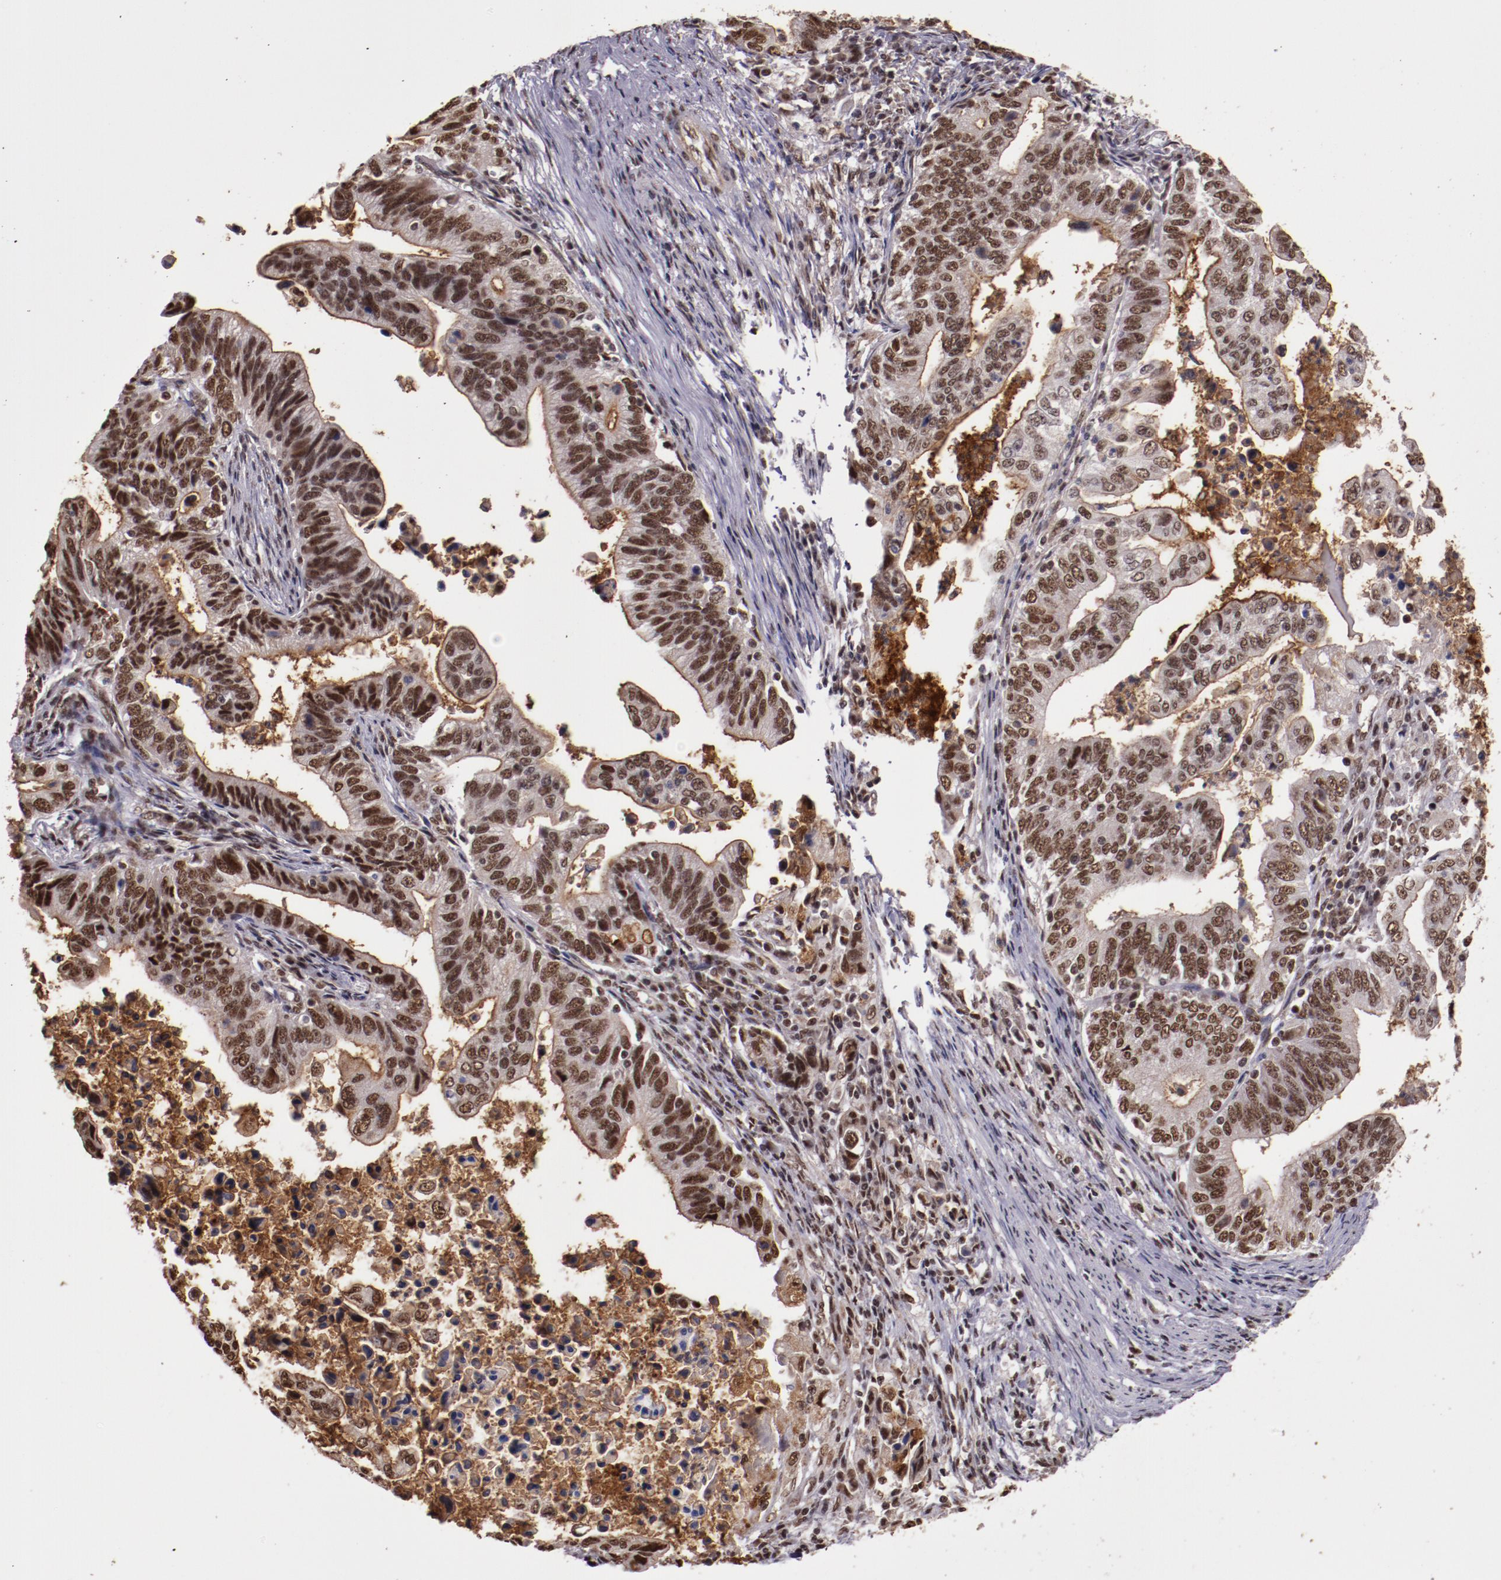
{"staining": {"intensity": "moderate", "quantity": ">75%", "location": "nuclear"}, "tissue": "stomach cancer", "cell_type": "Tumor cells", "image_type": "cancer", "snomed": [{"axis": "morphology", "description": "Adenocarcinoma, NOS"}, {"axis": "topography", "description": "Stomach, upper"}], "caption": "IHC (DAB) staining of human stomach cancer (adenocarcinoma) displays moderate nuclear protein positivity in approximately >75% of tumor cells.", "gene": "CECR2", "patient": {"sex": "female", "age": 50}}